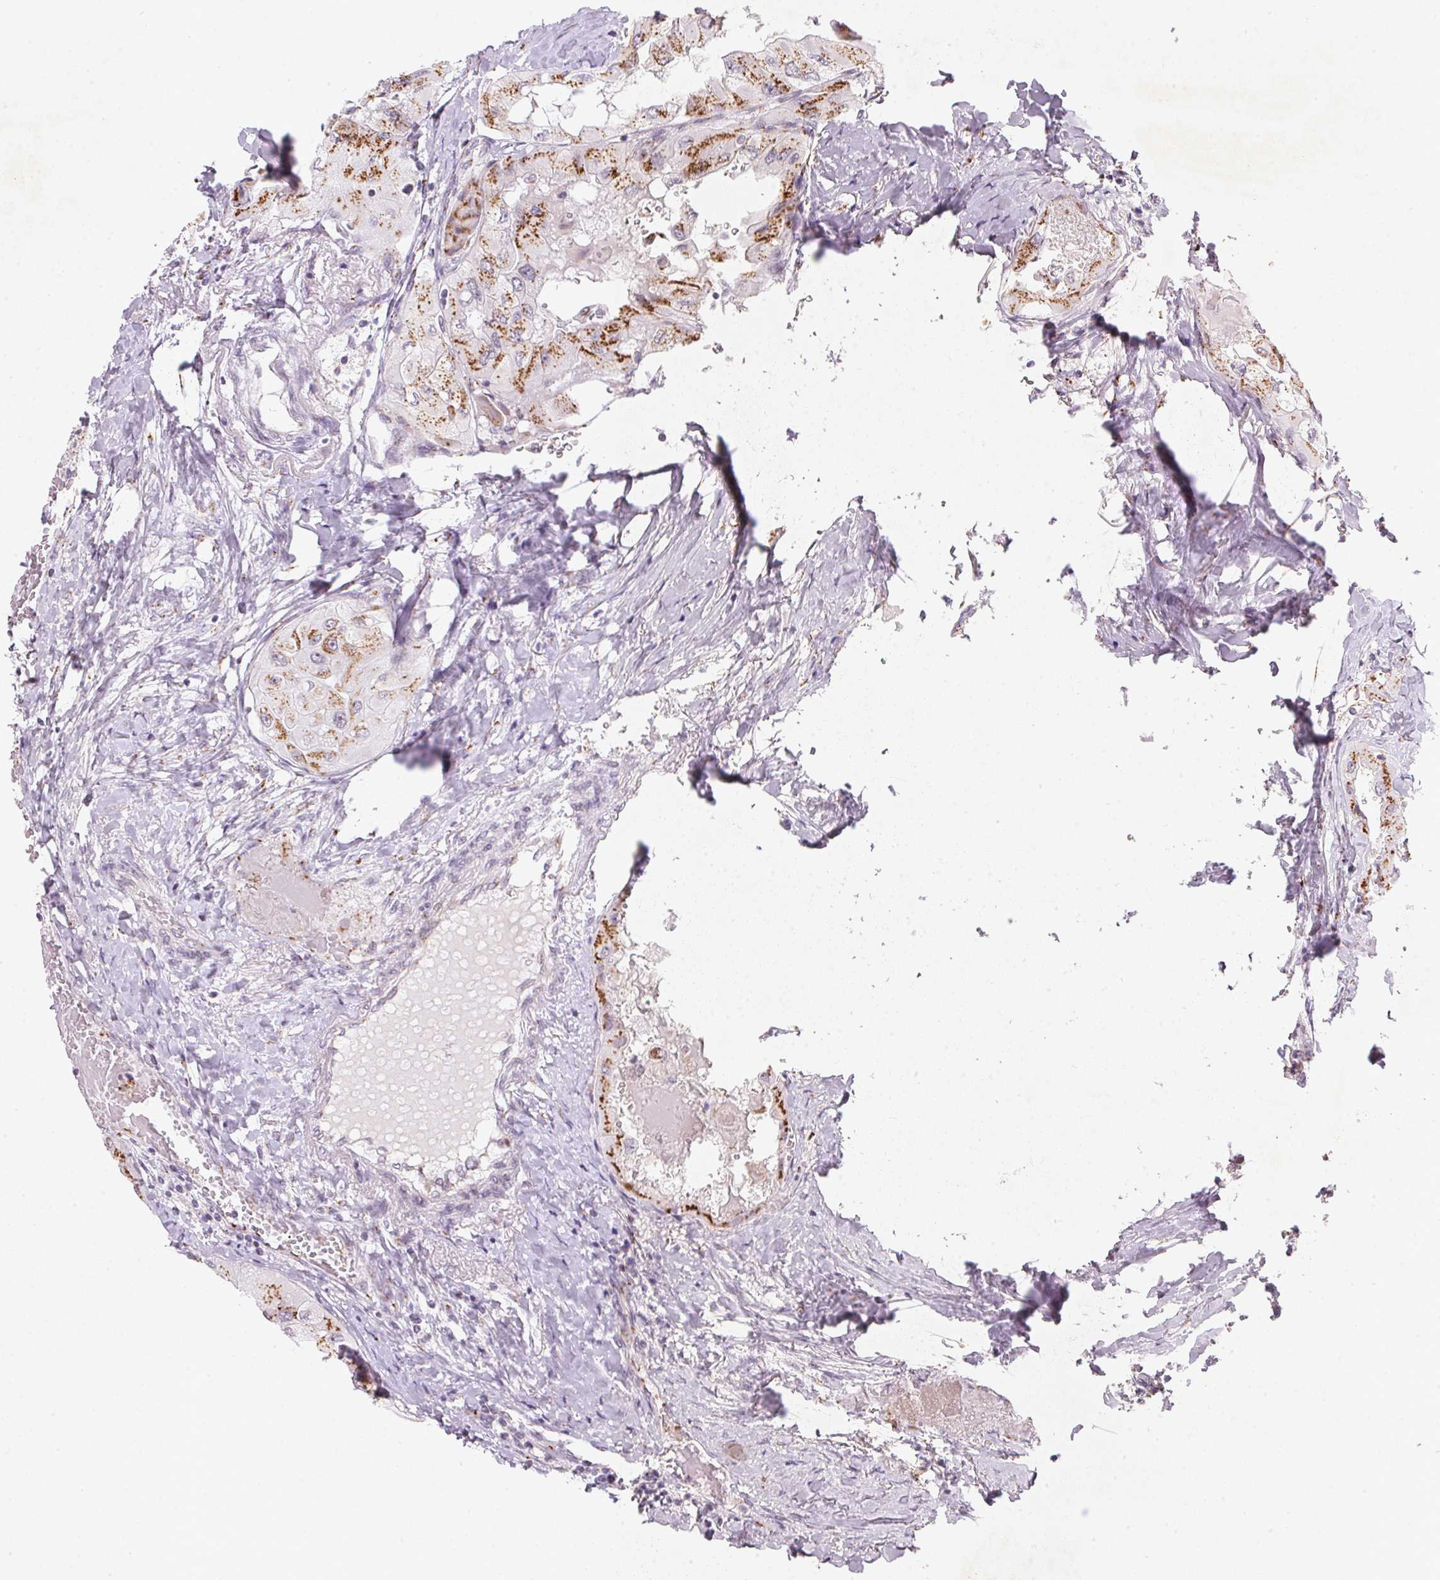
{"staining": {"intensity": "moderate", "quantity": ">75%", "location": "cytoplasmic/membranous"}, "tissue": "thyroid cancer", "cell_type": "Tumor cells", "image_type": "cancer", "snomed": [{"axis": "morphology", "description": "Normal tissue, NOS"}, {"axis": "morphology", "description": "Papillary adenocarcinoma, NOS"}, {"axis": "topography", "description": "Thyroid gland"}], "caption": "Immunohistochemistry staining of thyroid papillary adenocarcinoma, which reveals medium levels of moderate cytoplasmic/membranous positivity in about >75% of tumor cells indicating moderate cytoplasmic/membranous protein expression. The staining was performed using DAB (3,3'-diaminobenzidine) (brown) for protein detection and nuclei were counterstained in hematoxylin (blue).", "gene": "RAB22A", "patient": {"sex": "female", "age": 59}}